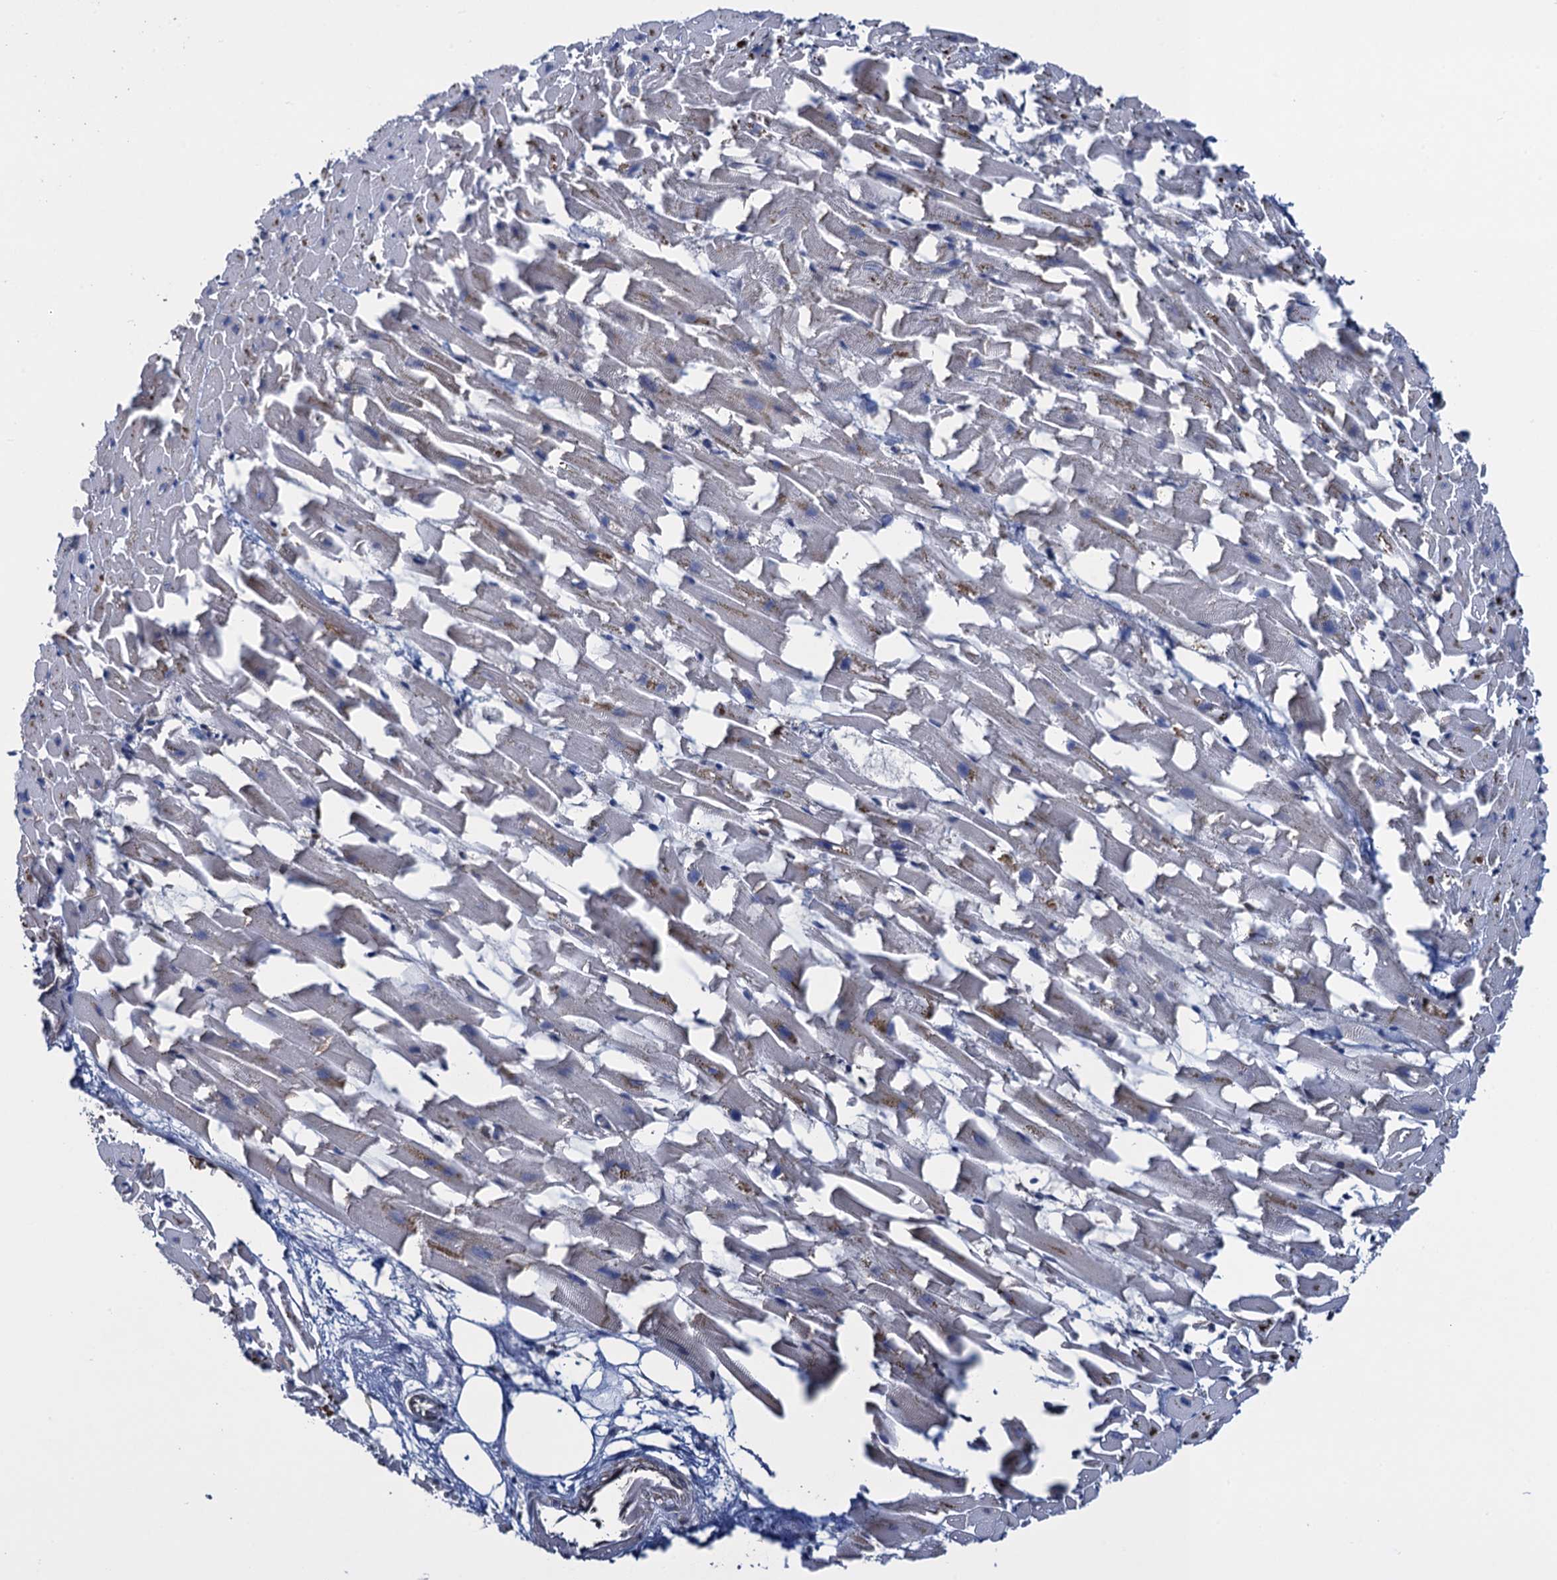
{"staining": {"intensity": "weak", "quantity": "<25%", "location": "cytoplasmic/membranous,nuclear"}, "tissue": "heart muscle", "cell_type": "Cardiomyocytes", "image_type": "normal", "snomed": [{"axis": "morphology", "description": "Normal tissue, NOS"}, {"axis": "topography", "description": "Heart"}], "caption": "This is an immunohistochemistry micrograph of unremarkable heart muscle. There is no expression in cardiomyocytes.", "gene": "EVX2", "patient": {"sex": "female", "age": 64}}